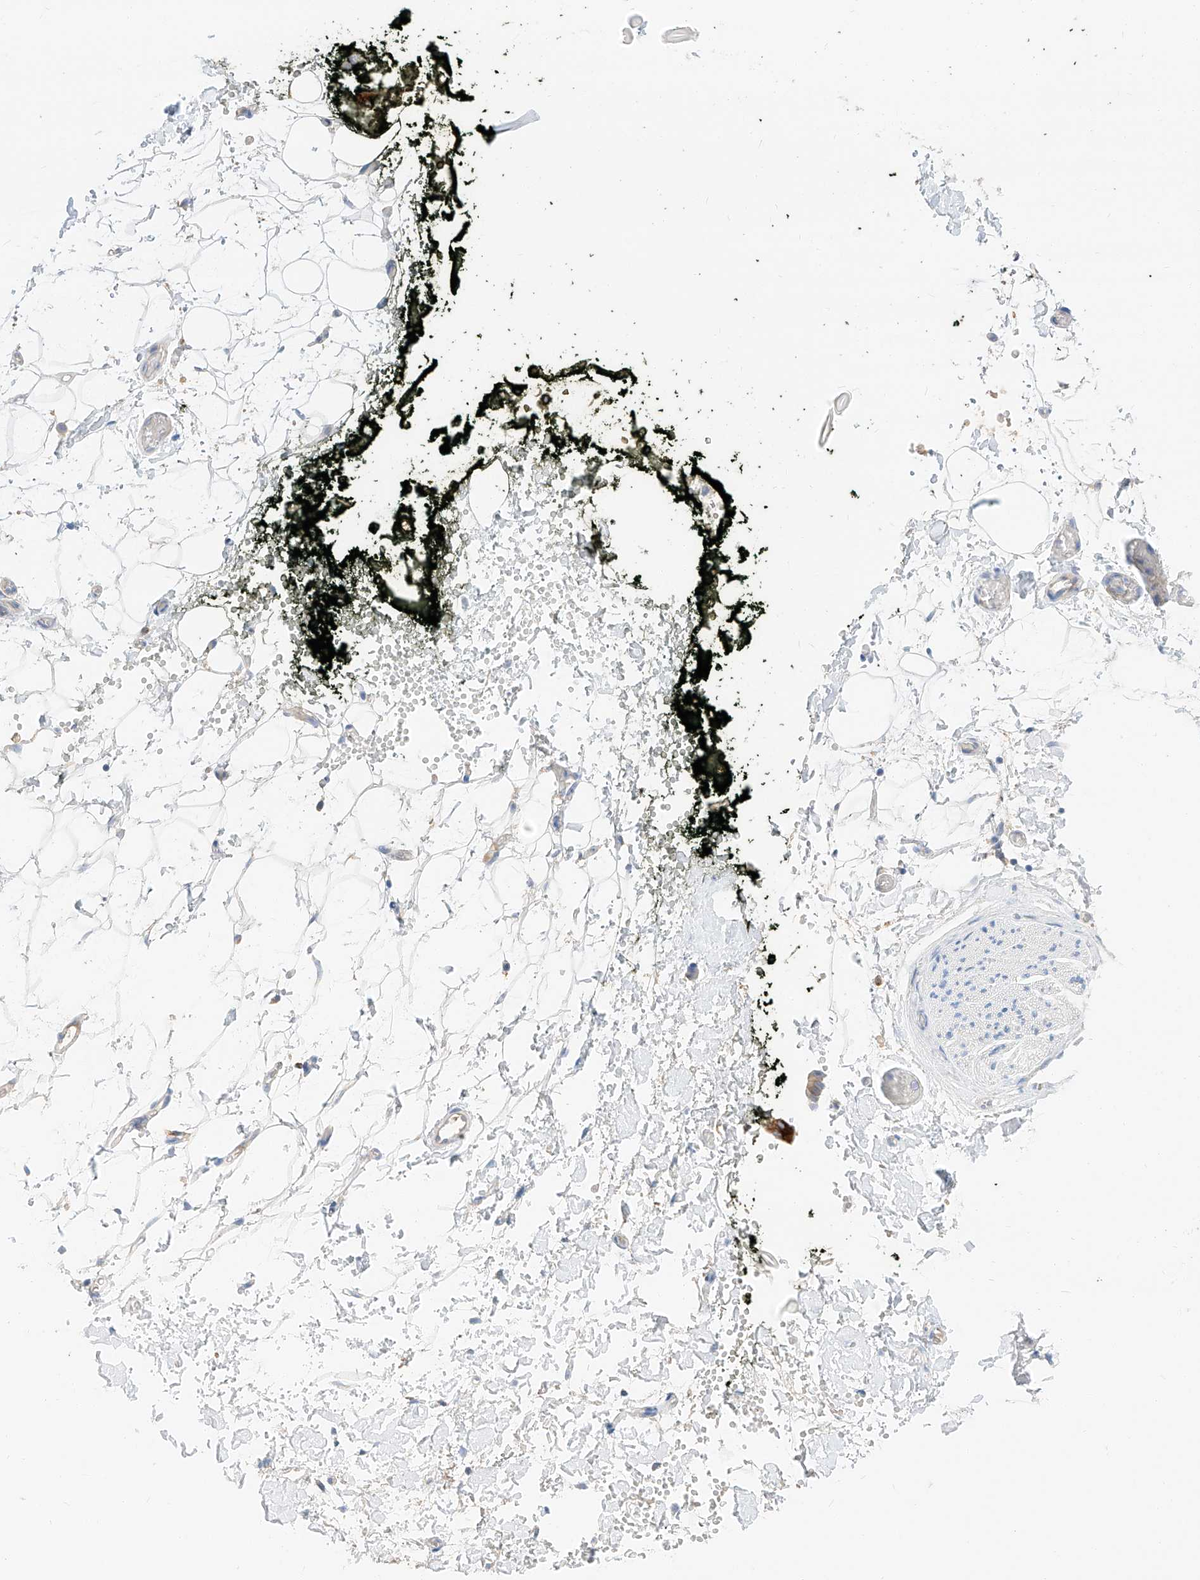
{"staining": {"intensity": "negative", "quantity": "none", "location": "none"}, "tissue": "adipose tissue", "cell_type": "Adipocytes", "image_type": "normal", "snomed": [{"axis": "morphology", "description": "Normal tissue, NOS"}, {"axis": "morphology", "description": "Adenocarcinoma, NOS"}, {"axis": "topography", "description": "Pancreas"}, {"axis": "topography", "description": "Peripheral nerve tissue"}], "caption": "High magnification brightfield microscopy of normal adipose tissue stained with DAB (brown) and counterstained with hematoxylin (blue): adipocytes show no significant expression. (Immunohistochemistry, brightfield microscopy, high magnification).", "gene": "MAP7", "patient": {"sex": "male", "age": 59}}